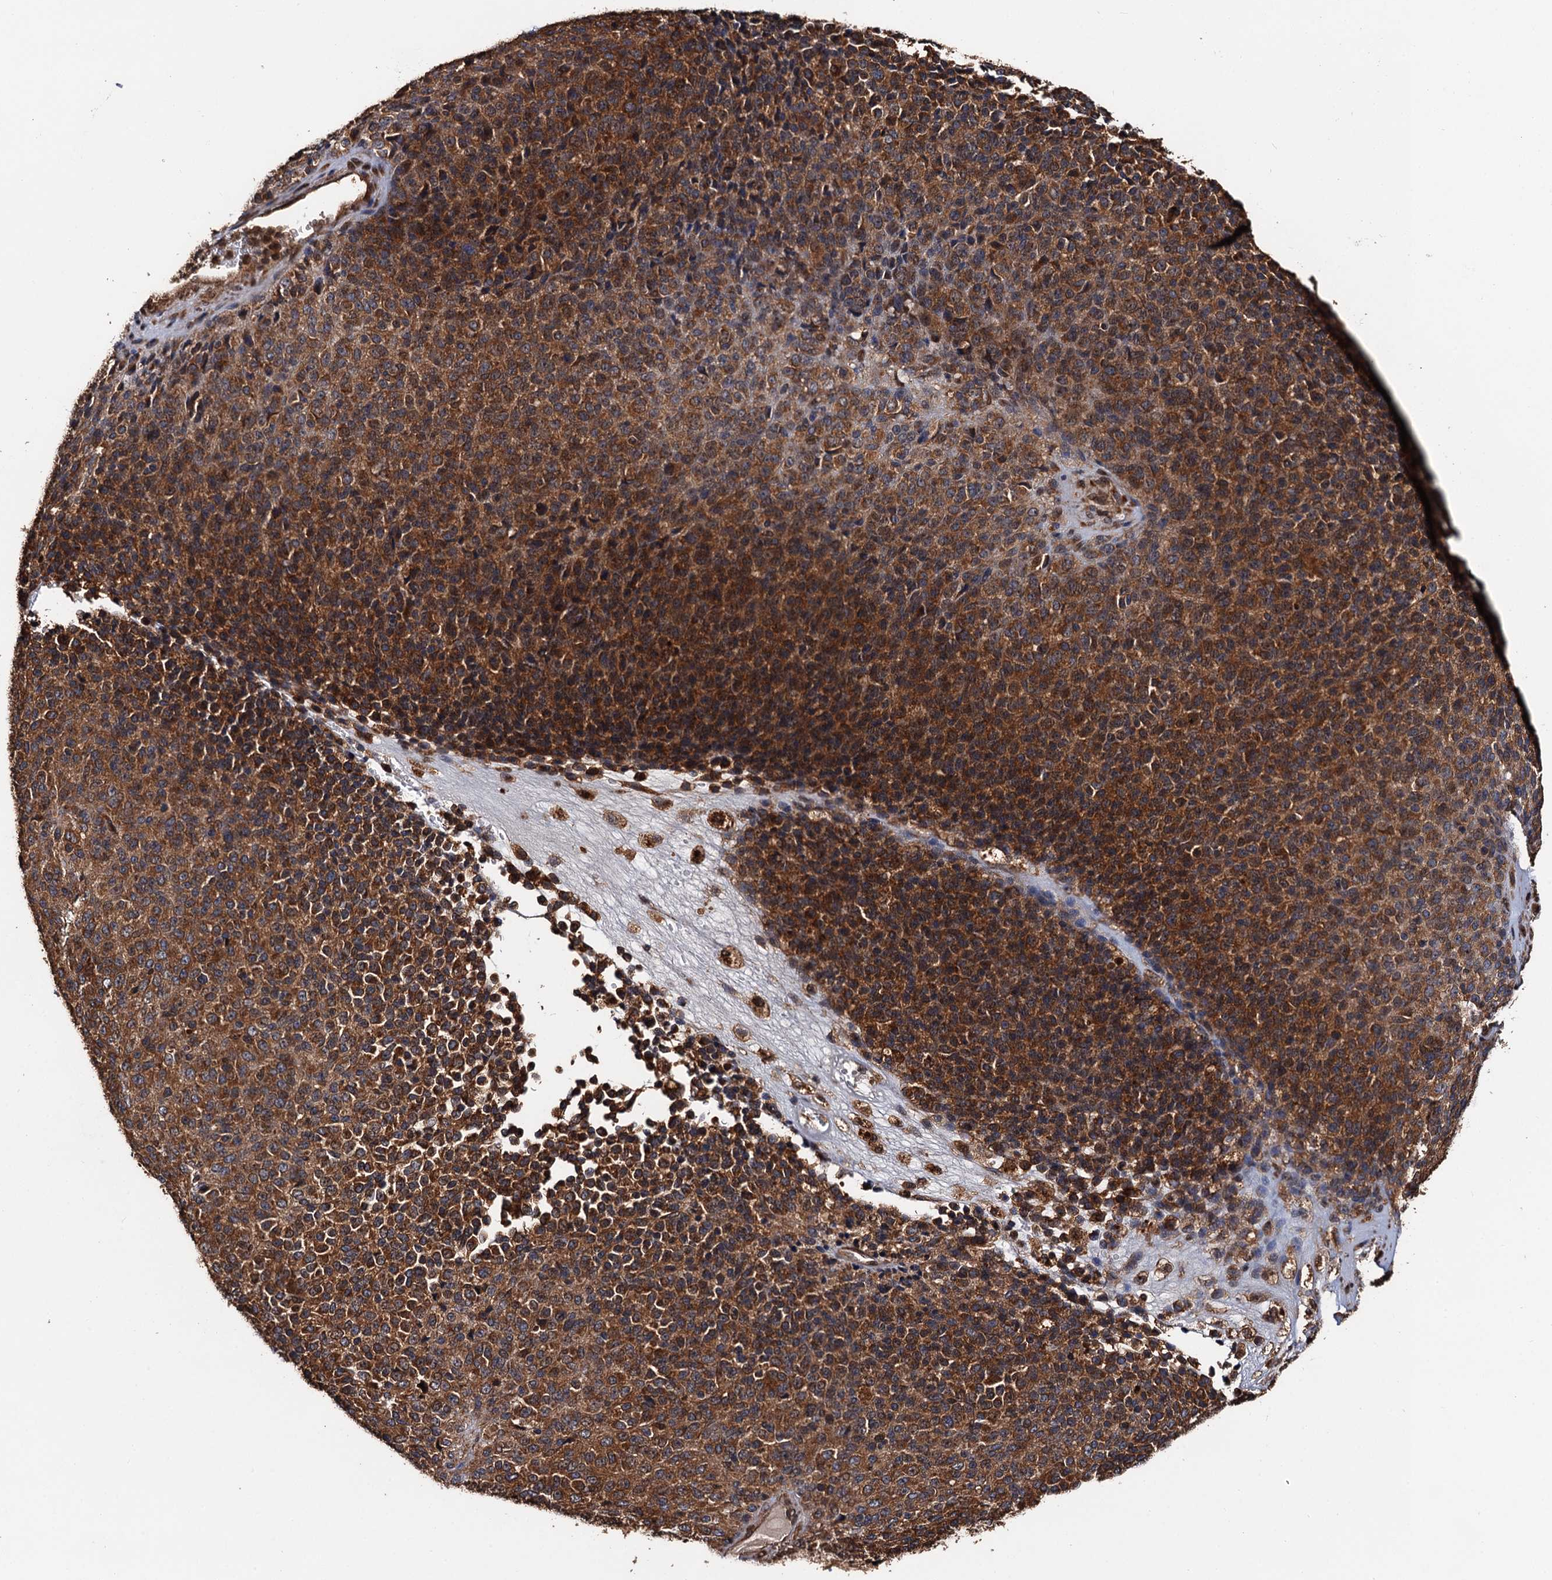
{"staining": {"intensity": "moderate", "quantity": ">75%", "location": "cytoplasmic/membranous"}, "tissue": "melanoma", "cell_type": "Tumor cells", "image_type": "cancer", "snomed": [{"axis": "morphology", "description": "Malignant melanoma, Metastatic site"}, {"axis": "topography", "description": "Brain"}], "caption": "Melanoma stained for a protein (brown) displays moderate cytoplasmic/membranous positive expression in about >75% of tumor cells.", "gene": "MIER2", "patient": {"sex": "female", "age": 56}}